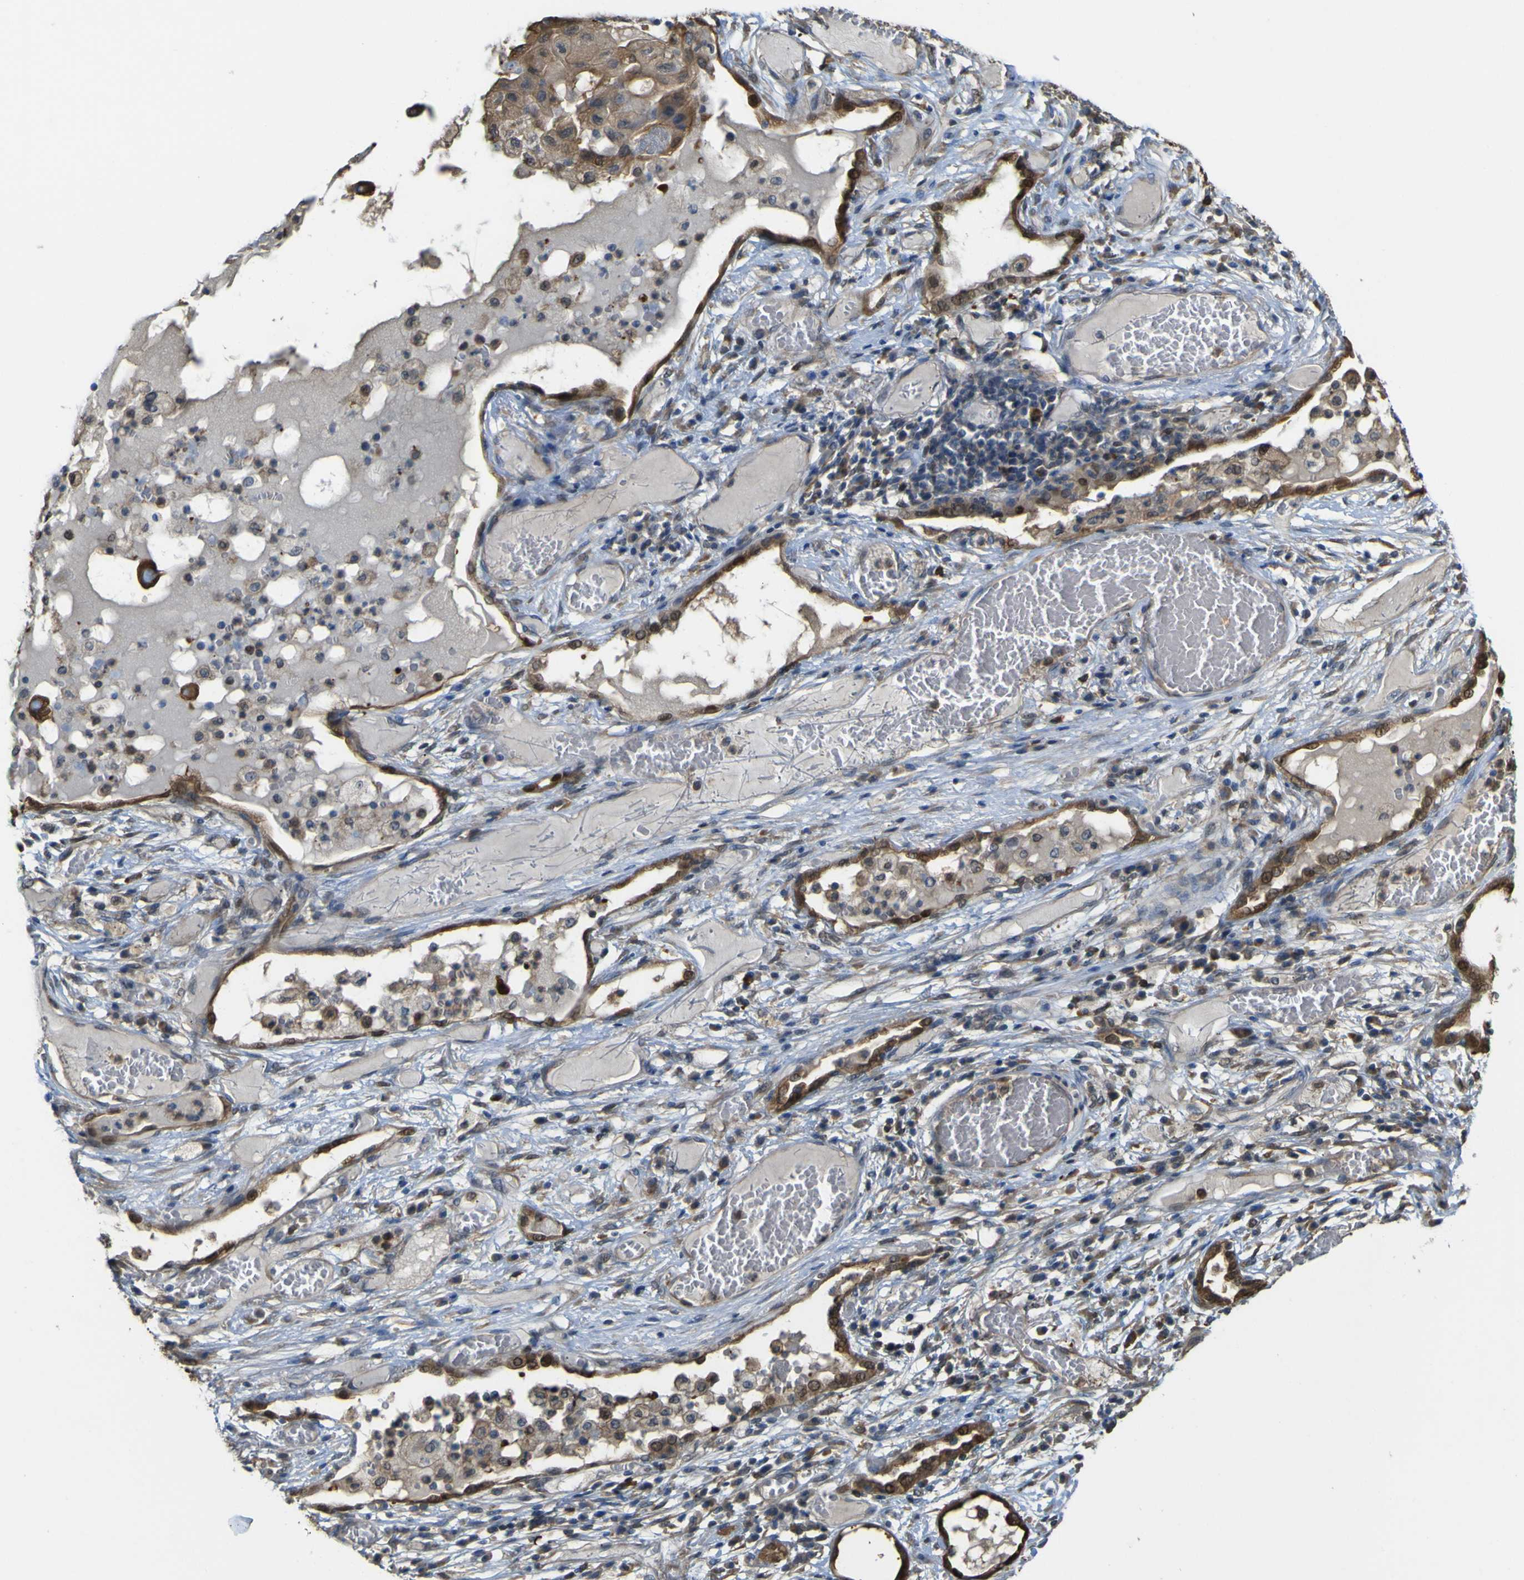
{"staining": {"intensity": "moderate", "quantity": ">75%", "location": "cytoplasmic/membranous"}, "tissue": "lung cancer", "cell_type": "Tumor cells", "image_type": "cancer", "snomed": [{"axis": "morphology", "description": "Squamous cell carcinoma, NOS"}, {"axis": "topography", "description": "Lung"}], "caption": "DAB (3,3'-diaminobenzidine) immunohistochemical staining of lung squamous cell carcinoma reveals moderate cytoplasmic/membranous protein expression in approximately >75% of tumor cells. Using DAB (brown) and hematoxylin (blue) stains, captured at high magnification using brightfield microscopy.", "gene": "ABHD3", "patient": {"sex": "male", "age": 71}}